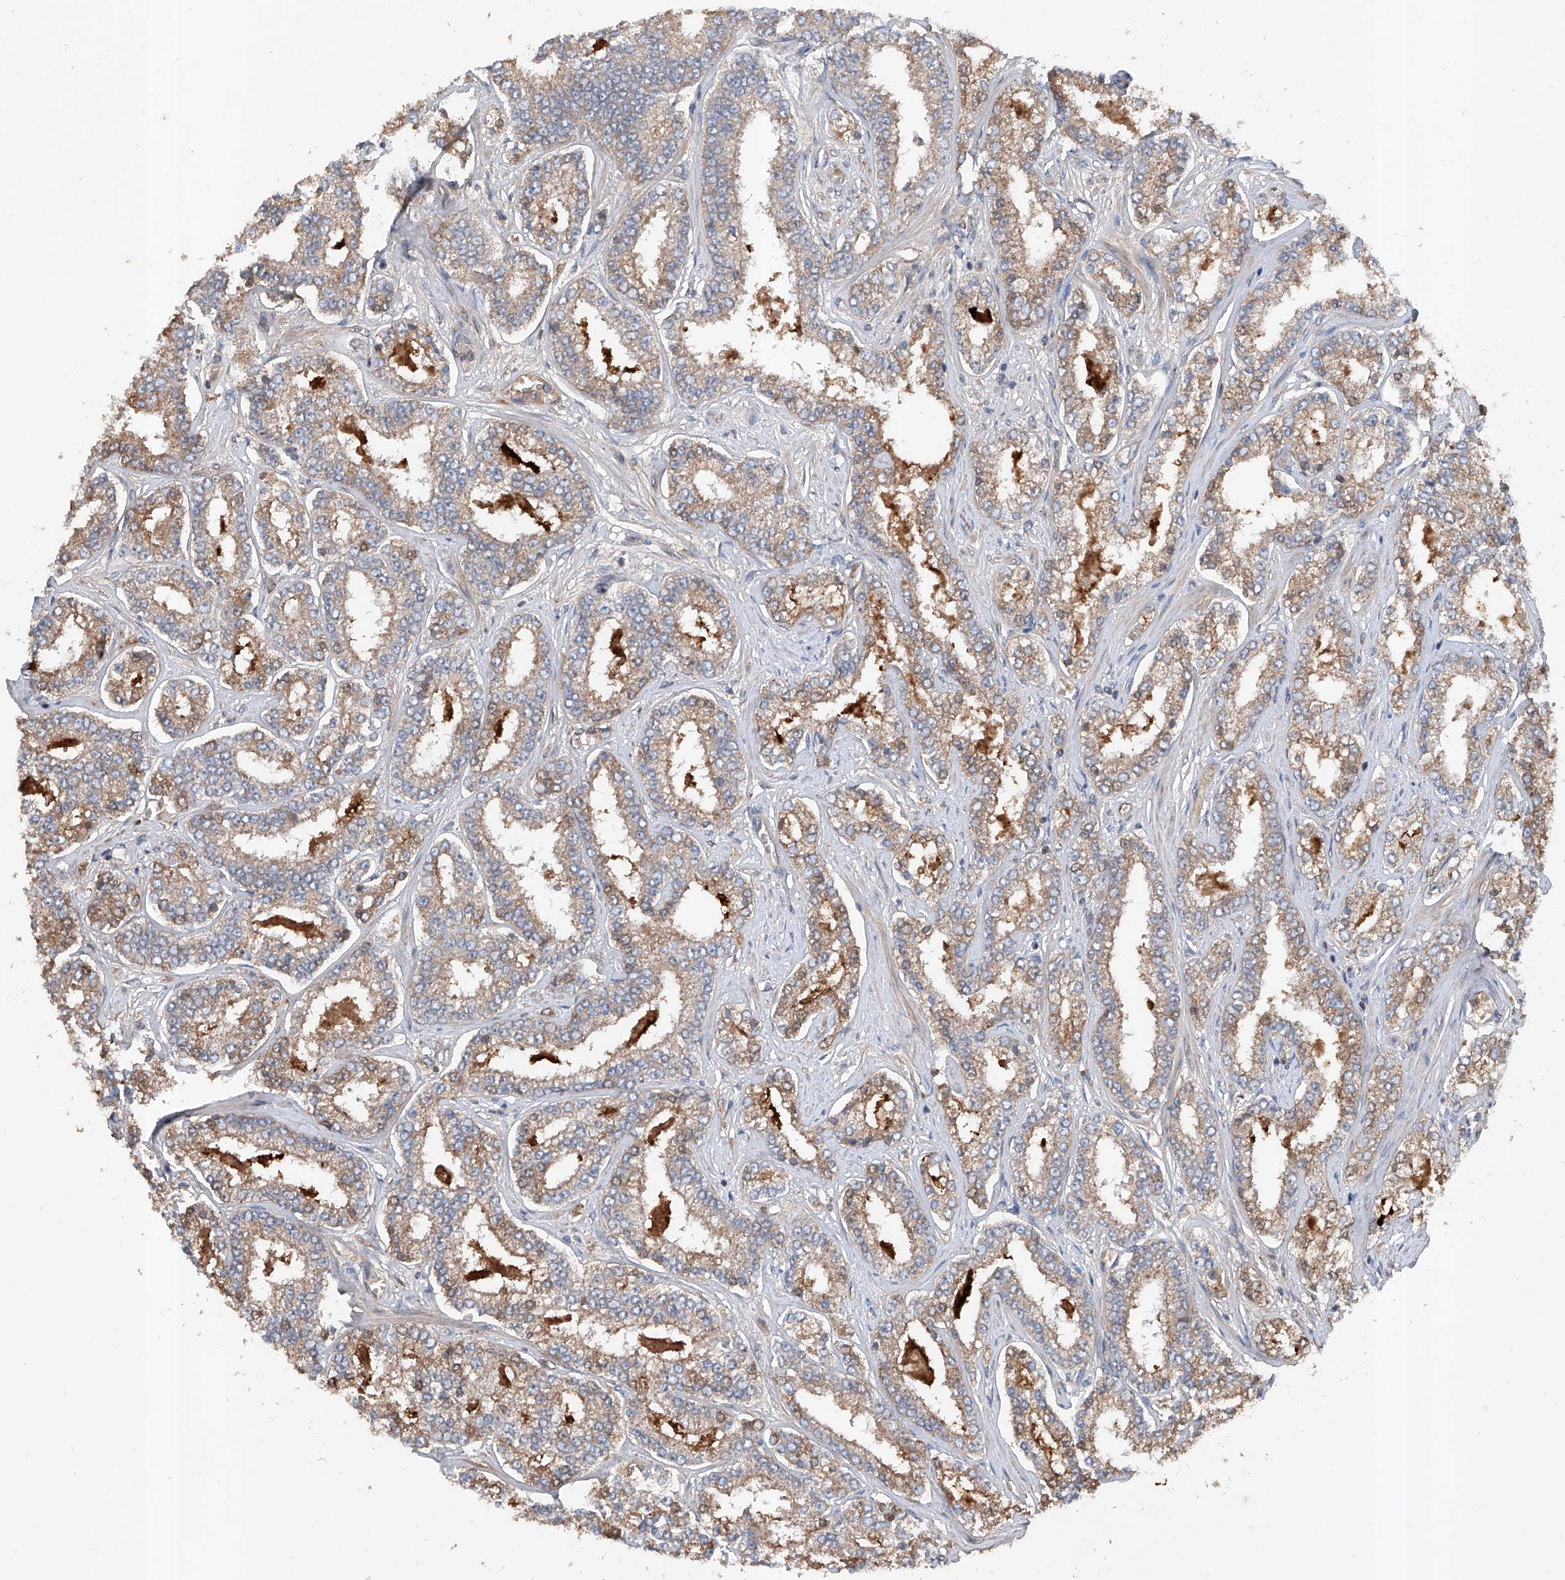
{"staining": {"intensity": "weak", "quantity": ">75%", "location": "cytoplasmic/membranous"}, "tissue": "prostate cancer", "cell_type": "Tumor cells", "image_type": "cancer", "snomed": [{"axis": "morphology", "description": "Normal tissue, NOS"}, {"axis": "morphology", "description": "Adenocarcinoma, High grade"}, {"axis": "topography", "description": "Prostate"}], "caption": "The immunohistochemical stain highlights weak cytoplasmic/membranous staining in tumor cells of adenocarcinoma (high-grade) (prostate) tissue.", "gene": "ADAM23", "patient": {"sex": "male", "age": 83}}